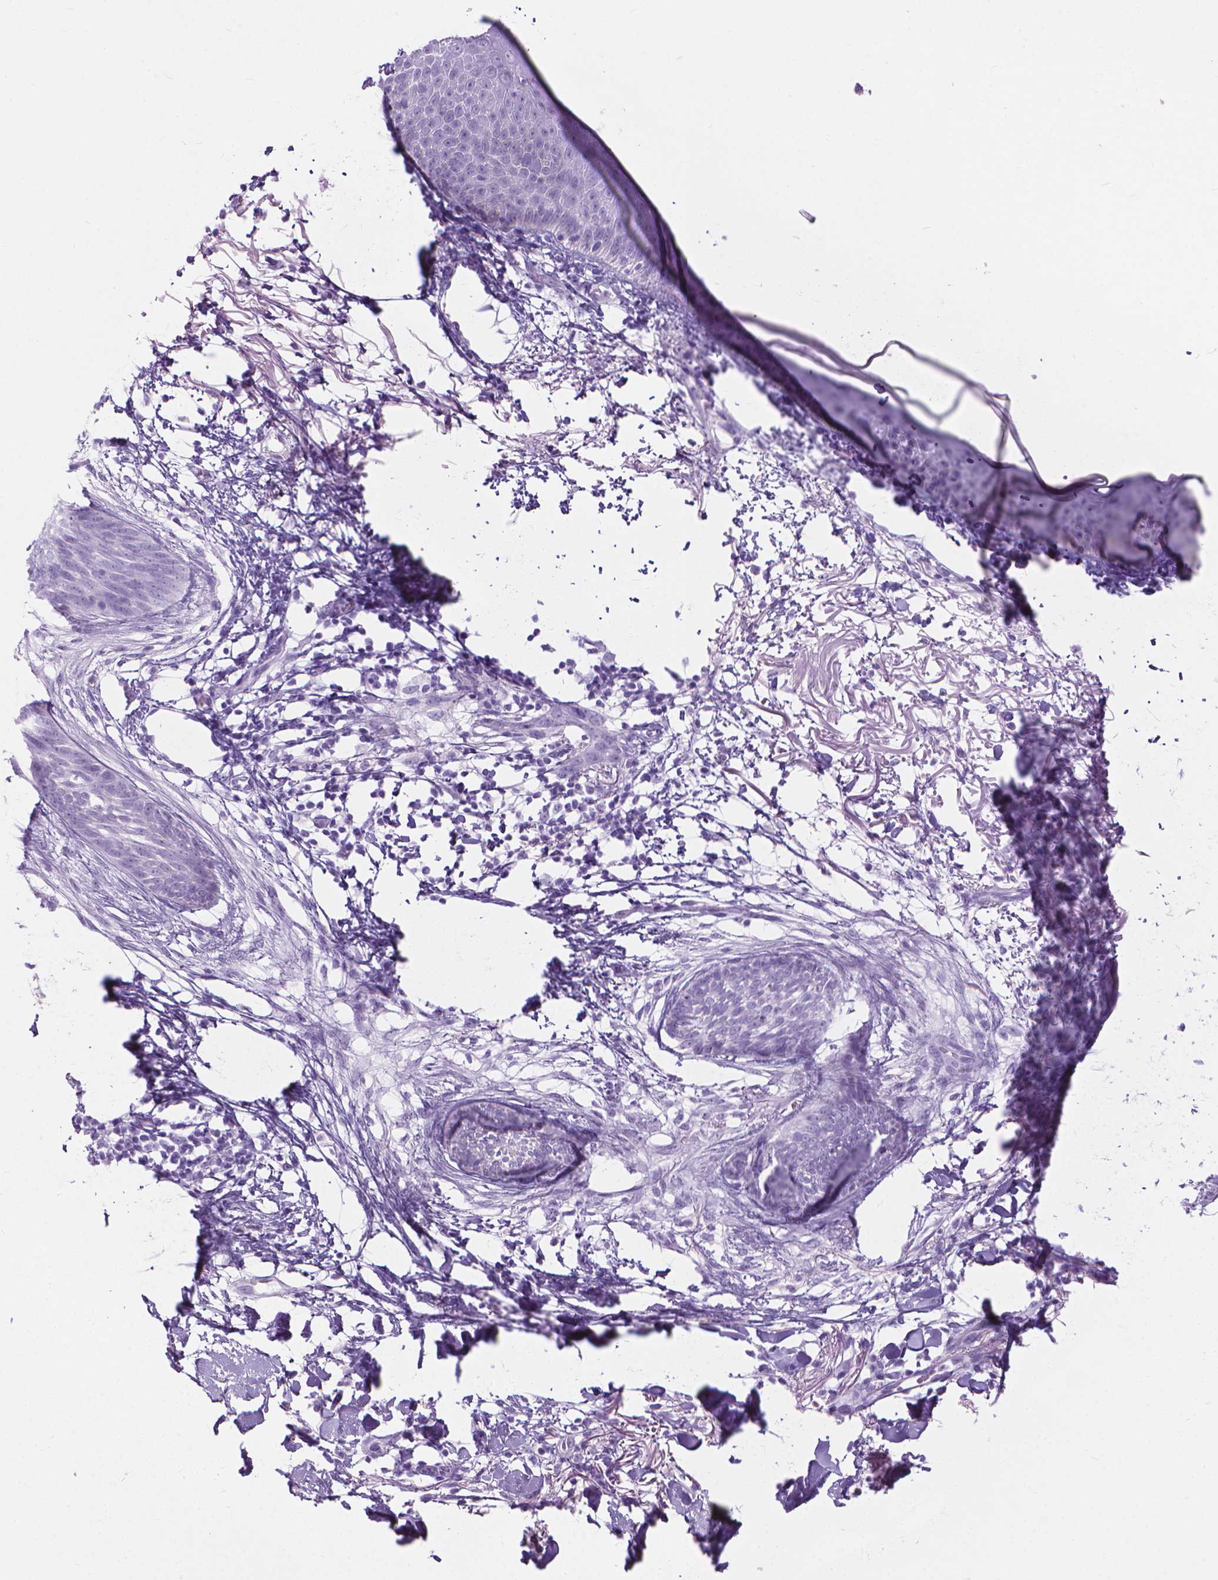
{"staining": {"intensity": "negative", "quantity": "none", "location": "none"}, "tissue": "skin cancer", "cell_type": "Tumor cells", "image_type": "cancer", "snomed": [{"axis": "morphology", "description": "Normal tissue, NOS"}, {"axis": "morphology", "description": "Basal cell carcinoma"}, {"axis": "topography", "description": "Skin"}], "caption": "Skin cancer (basal cell carcinoma) stained for a protein using immunohistochemistry exhibits no expression tumor cells.", "gene": "HTR2B", "patient": {"sex": "male", "age": 84}}